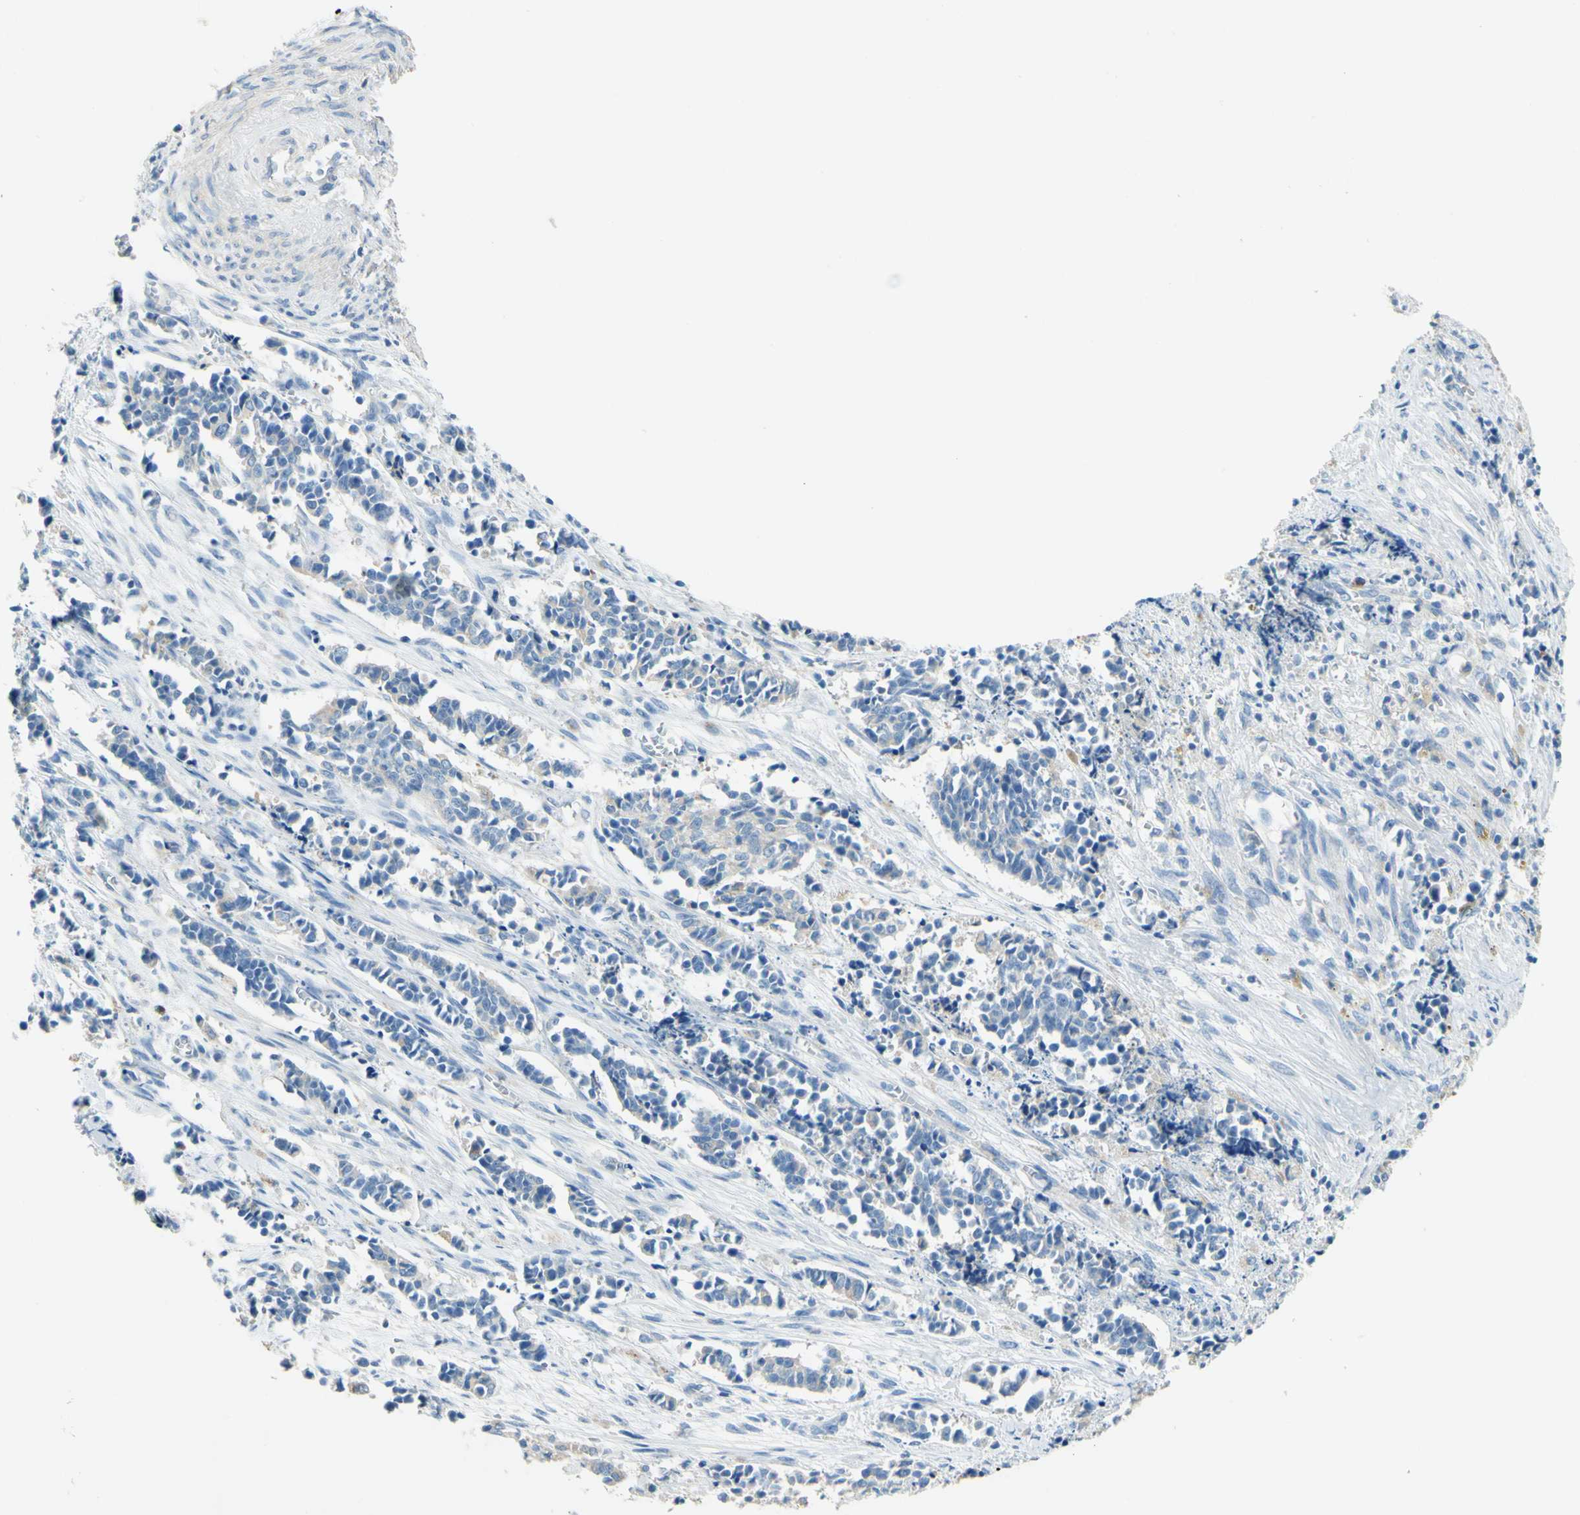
{"staining": {"intensity": "weak", "quantity": "<25%", "location": "cytoplasmic/membranous"}, "tissue": "cervical cancer", "cell_type": "Tumor cells", "image_type": "cancer", "snomed": [{"axis": "morphology", "description": "Normal tissue, NOS"}, {"axis": "morphology", "description": "Squamous cell carcinoma, NOS"}, {"axis": "topography", "description": "Cervix"}], "caption": "Cervical squamous cell carcinoma was stained to show a protein in brown. There is no significant staining in tumor cells. Brightfield microscopy of IHC stained with DAB (3,3'-diaminobenzidine) (brown) and hematoxylin (blue), captured at high magnification.", "gene": "CDH10", "patient": {"sex": "female", "age": 35}}